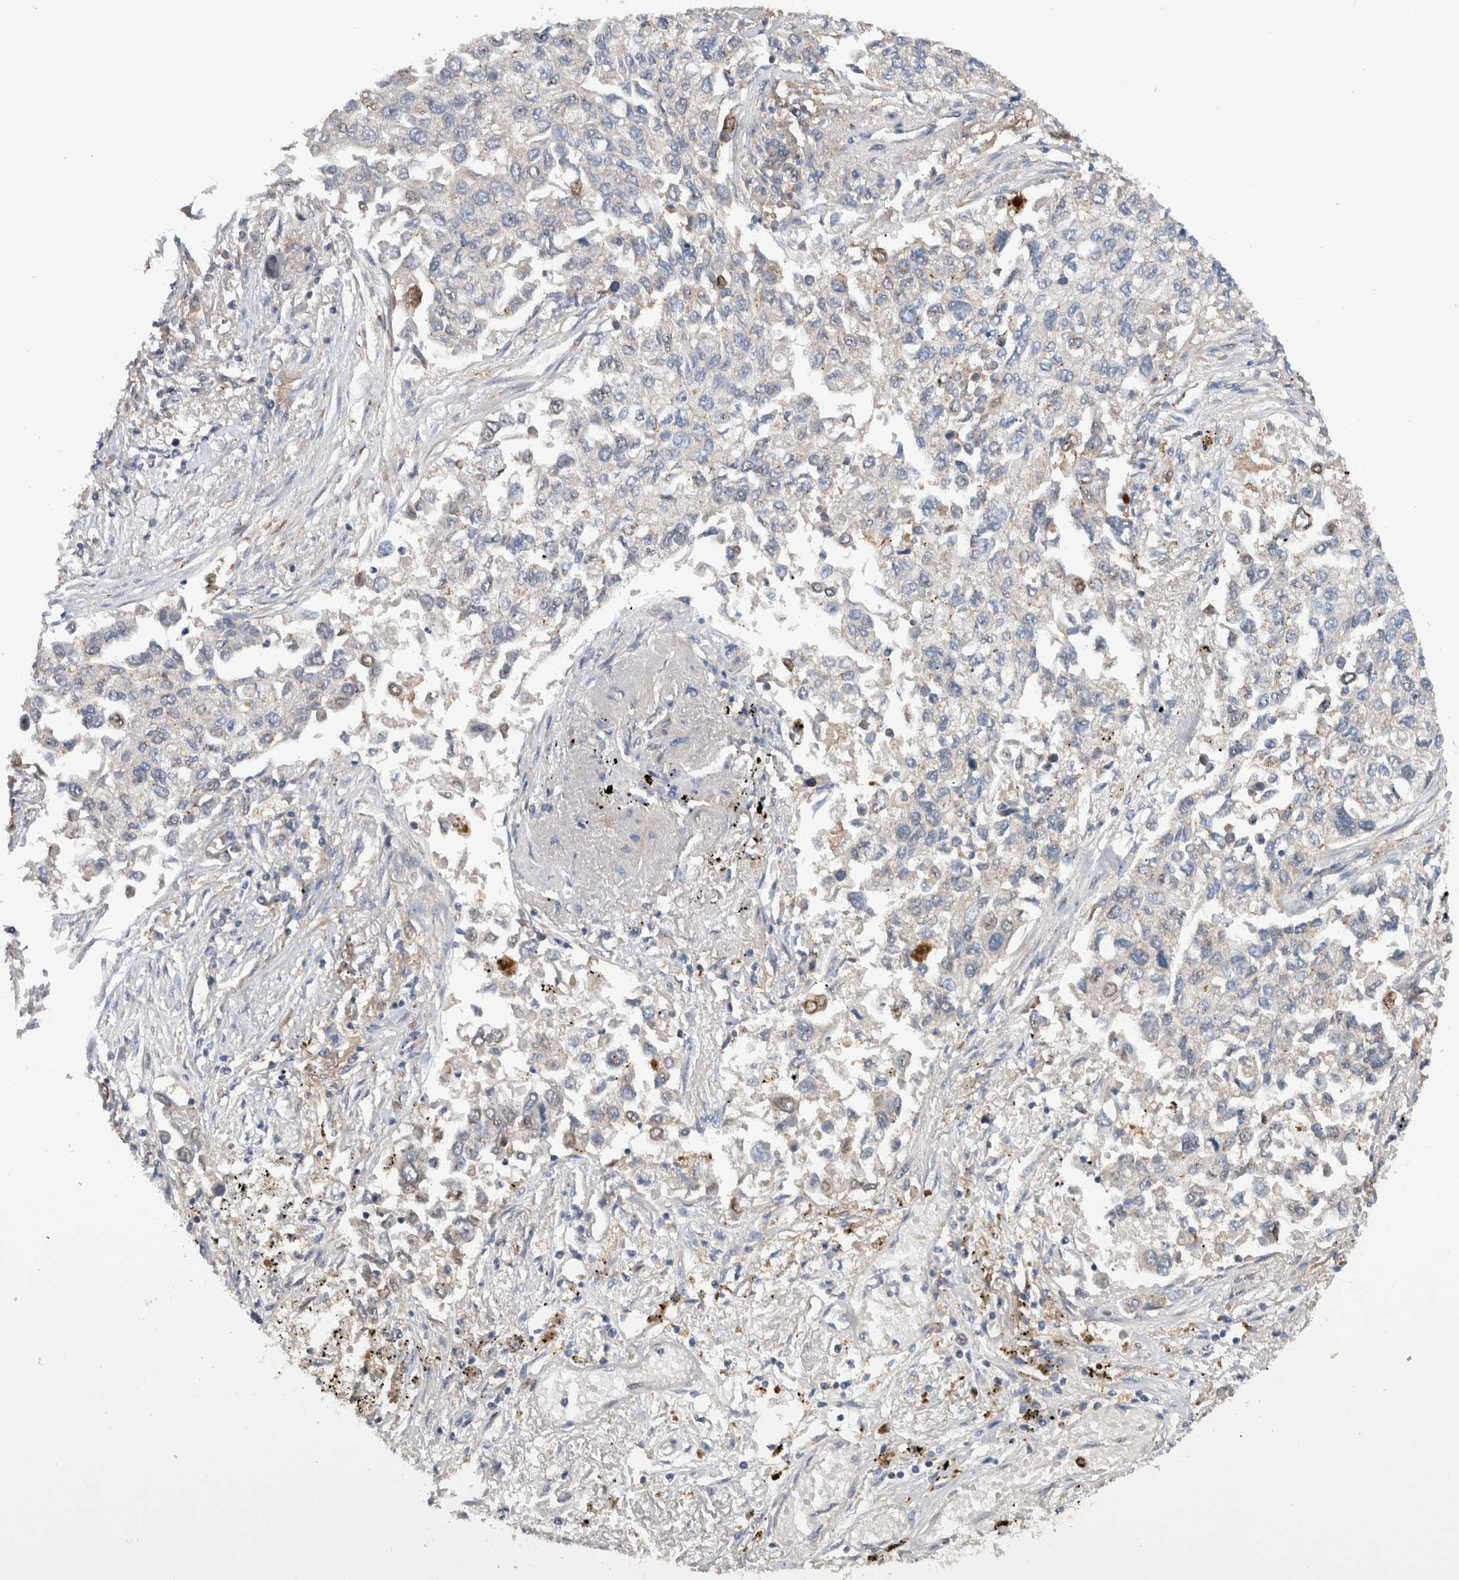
{"staining": {"intensity": "negative", "quantity": "none", "location": "none"}, "tissue": "lung cancer", "cell_type": "Tumor cells", "image_type": "cancer", "snomed": [{"axis": "morphology", "description": "Inflammation, NOS"}, {"axis": "morphology", "description": "Adenocarcinoma, NOS"}, {"axis": "topography", "description": "Lung"}], "caption": "IHC of adenocarcinoma (lung) exhibits no positivity in tumor cells. (DAB (3,3'-diaminobenzidine) immunohistochemistry with hematoxylin counter stain).", "gene": "TARBP1", "patient": {"sex": "male", "age": 63}}